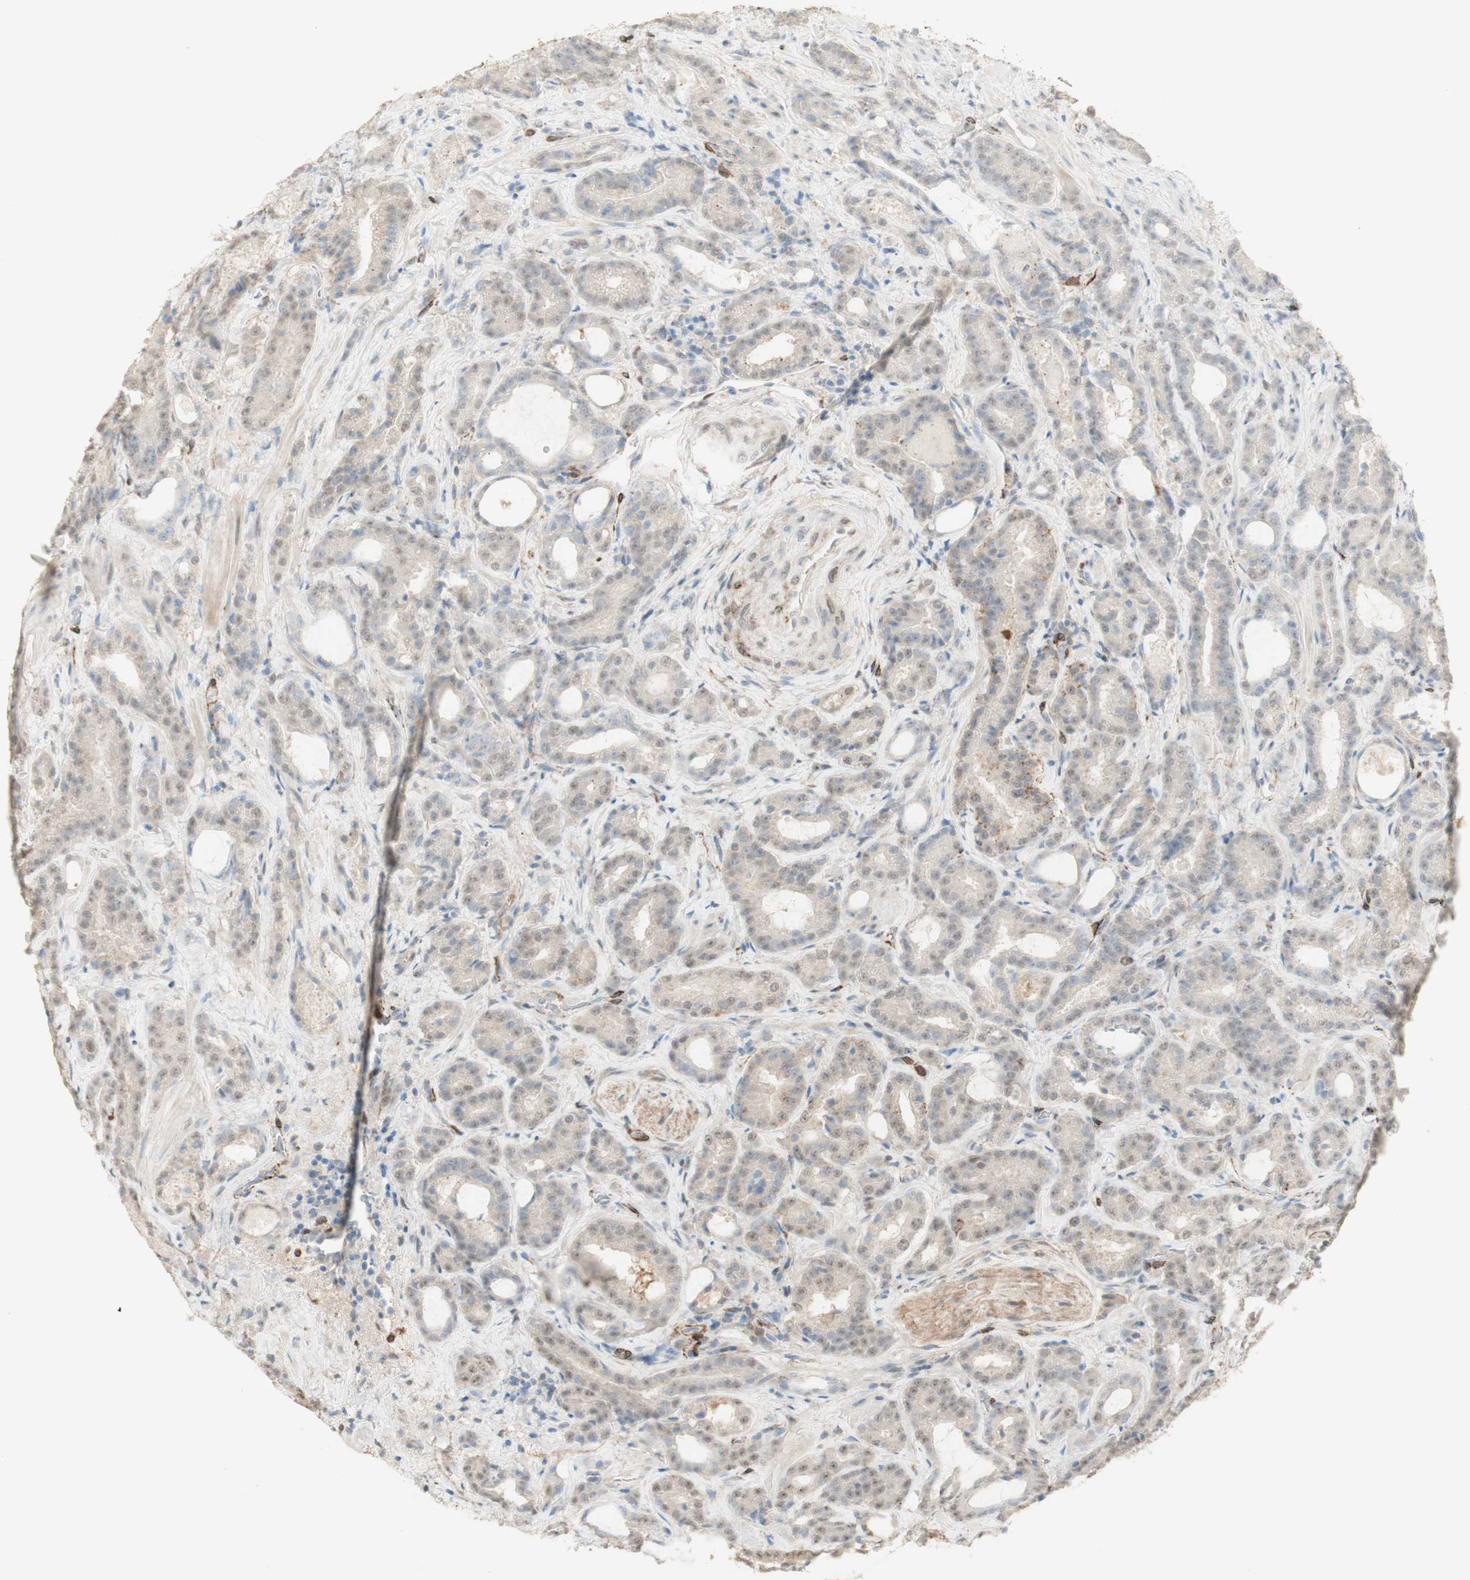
{"staining": {"intensity": "negative", "quantity": "none", "location": "none"}, "tissue": "prostate cancer", "cell_type": "Tumor cells", "image_type": "cancer", "snomed": [{"axis": "morphology", "description": "Adenocarcinoma, Low grade"}, {"axis": "topography", "description": "Prostate"}], "caption": "Tumor cells show no significant positivity in prostate cancer (low-grade adenocarcinoma).", "gene": "MUC3A", "patient": {"sex": "male", "age": 60}}